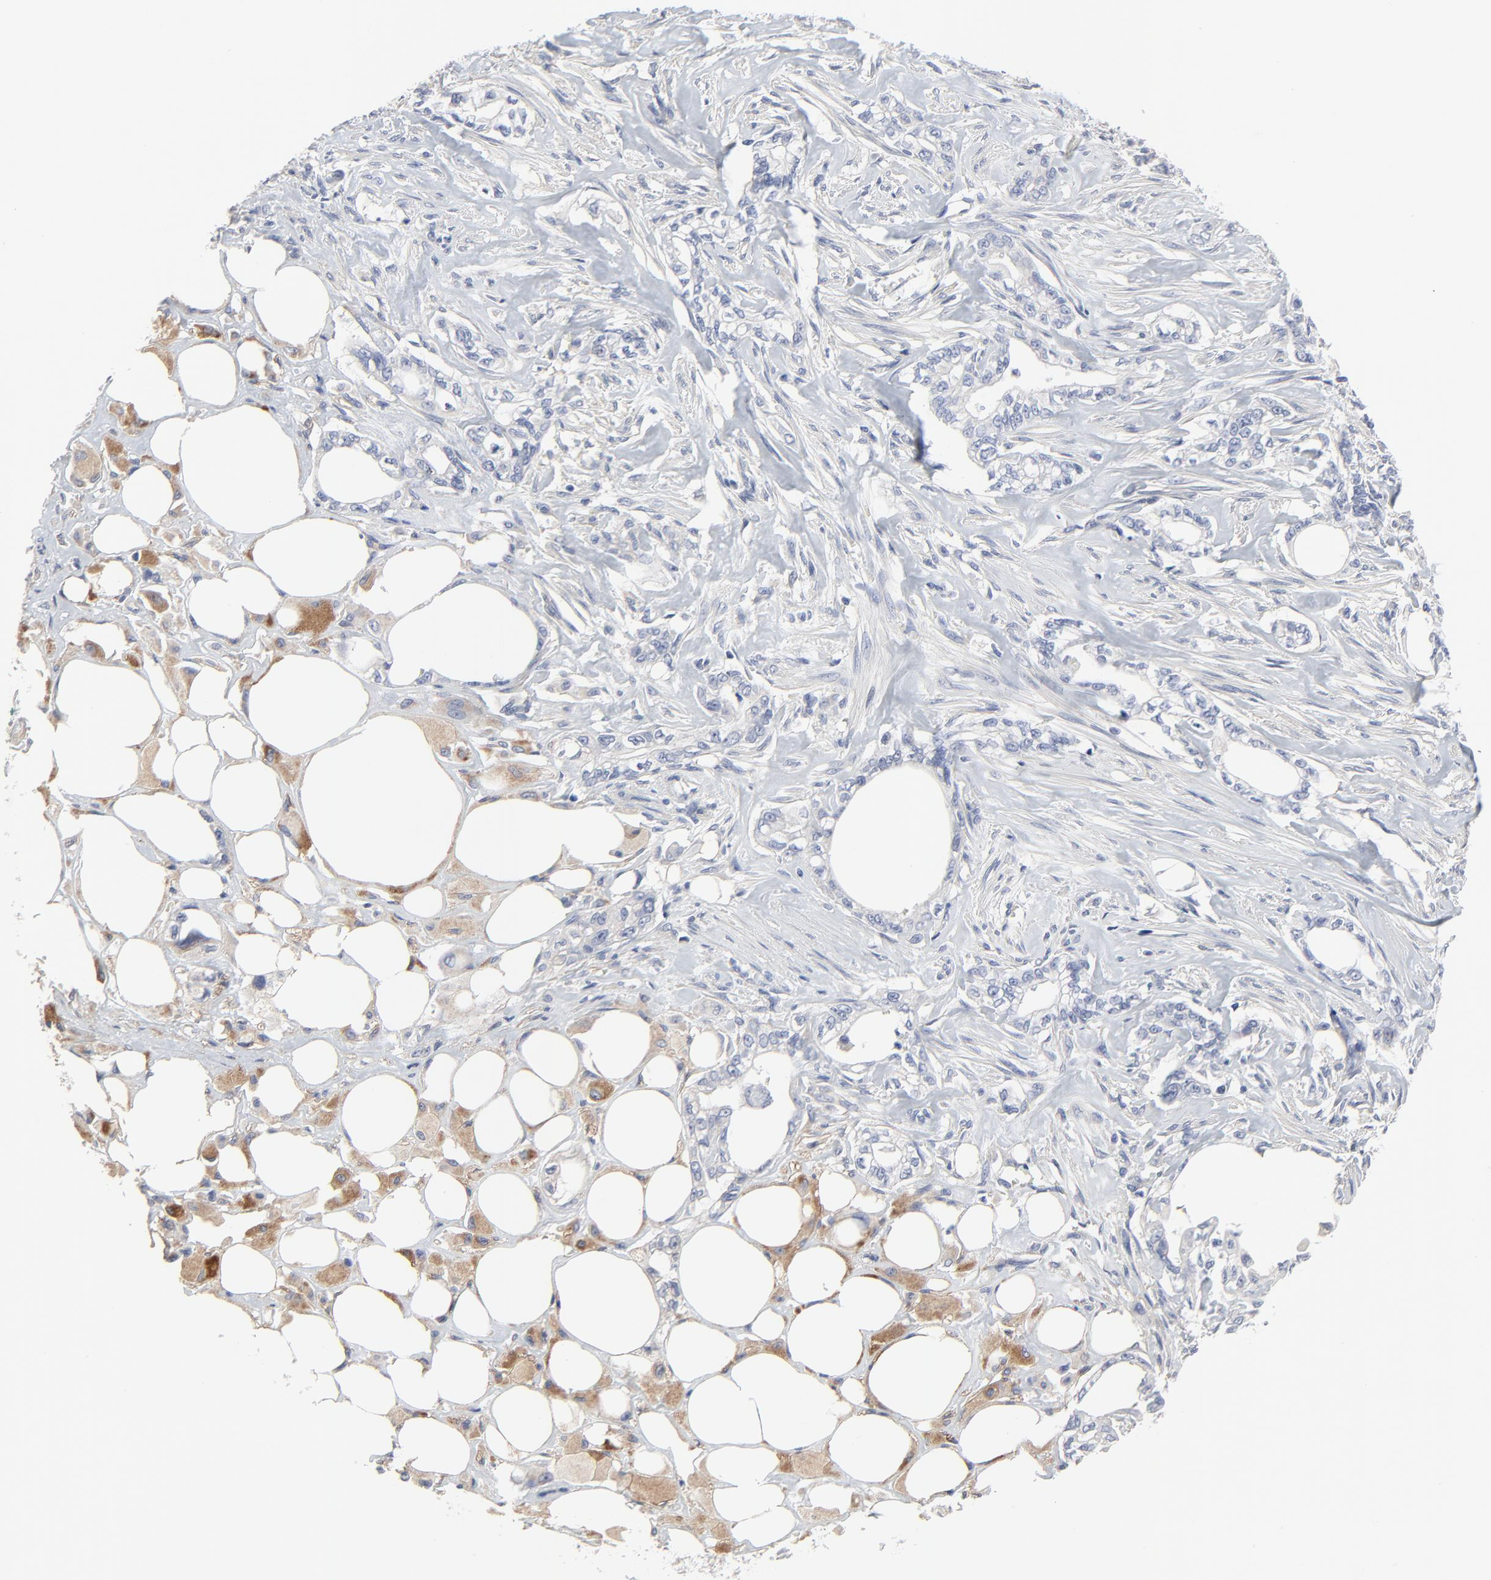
{"staining": {"intensity": "negative", "quantity": "none", "location": "none"}, "tissue": "pancreatic cancer", "cell_type": "Tumor cells", "image_type": "cancer", "snomed": [{"axis": "morphology", "description": "Normal tissue, NOS"}, {"axis": "topography", "description": "Pancreas"}], "caption": "Pancreatic cancer was stained to show a protein in brown. There is no significant expression in tumor cells.", "gene": "DHRSX", "patient": {"sex": "male", "age": 42}}